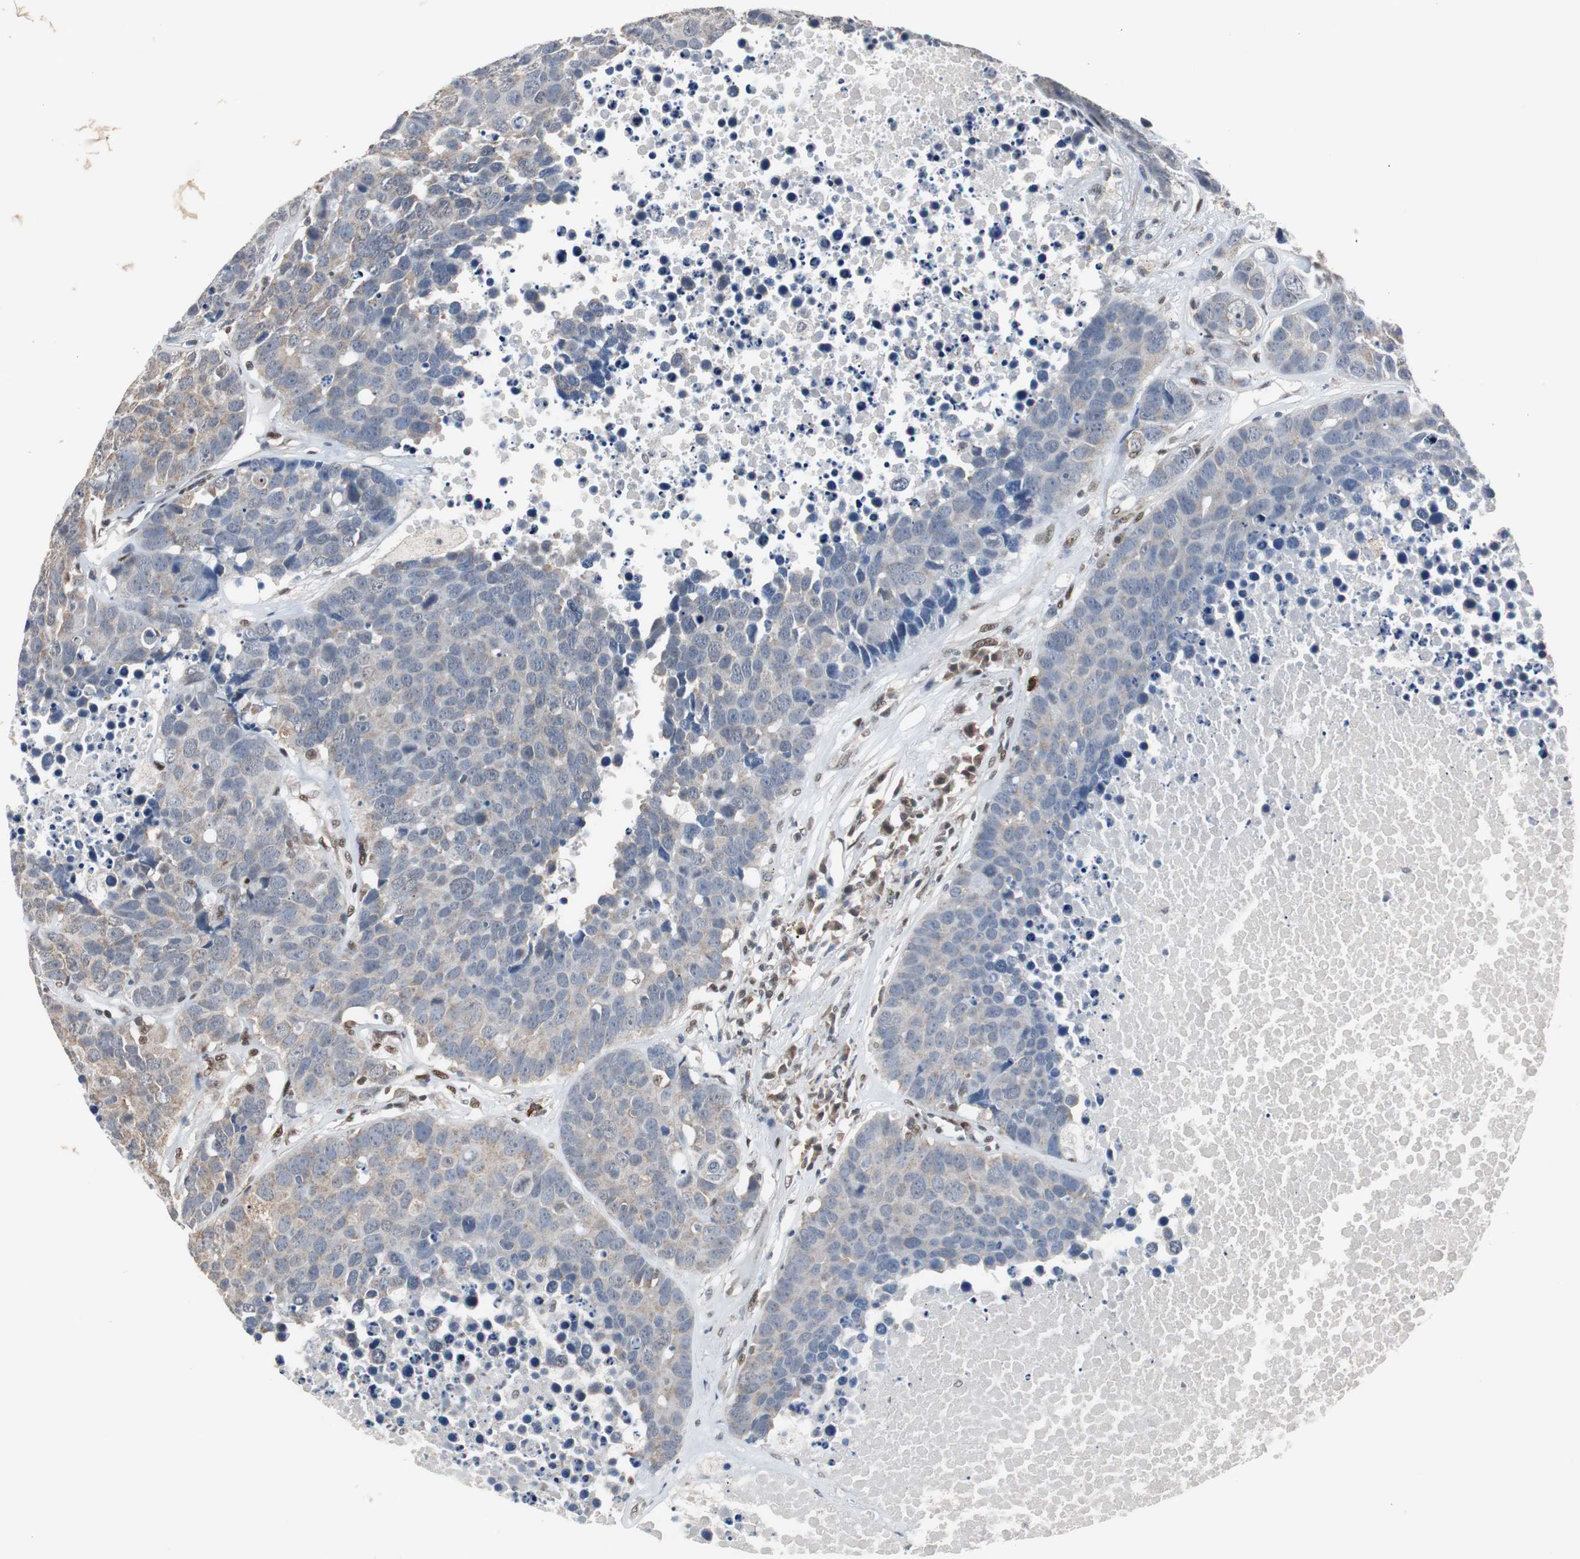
{"staining": {"intensity": "negative", "quantity": "none", "location": "none"}, "tissue": "carcinoid", "cell_type": "Tumor cells", "image_type": "cancer", "snomed": [{"axis": "morphology", "description": "Carcinoid, malignant, NOS"}, {"axis": "topography", "description": "Lung"}], "caption": "An immunohistochemistry (IHC) micrograph of malignant carcinoid is shown. There is no staining in tumor cells of malignant carcinoid. (Stains: DAB (3,3'-diaminobenzidine) immunohistochemistry (IHC) with hematoxylin counter stain, Microscopy: brightfield microscopy at high magnification).", "gene": "ZHX2", "patient": {"sex": "male", "age": 60}}